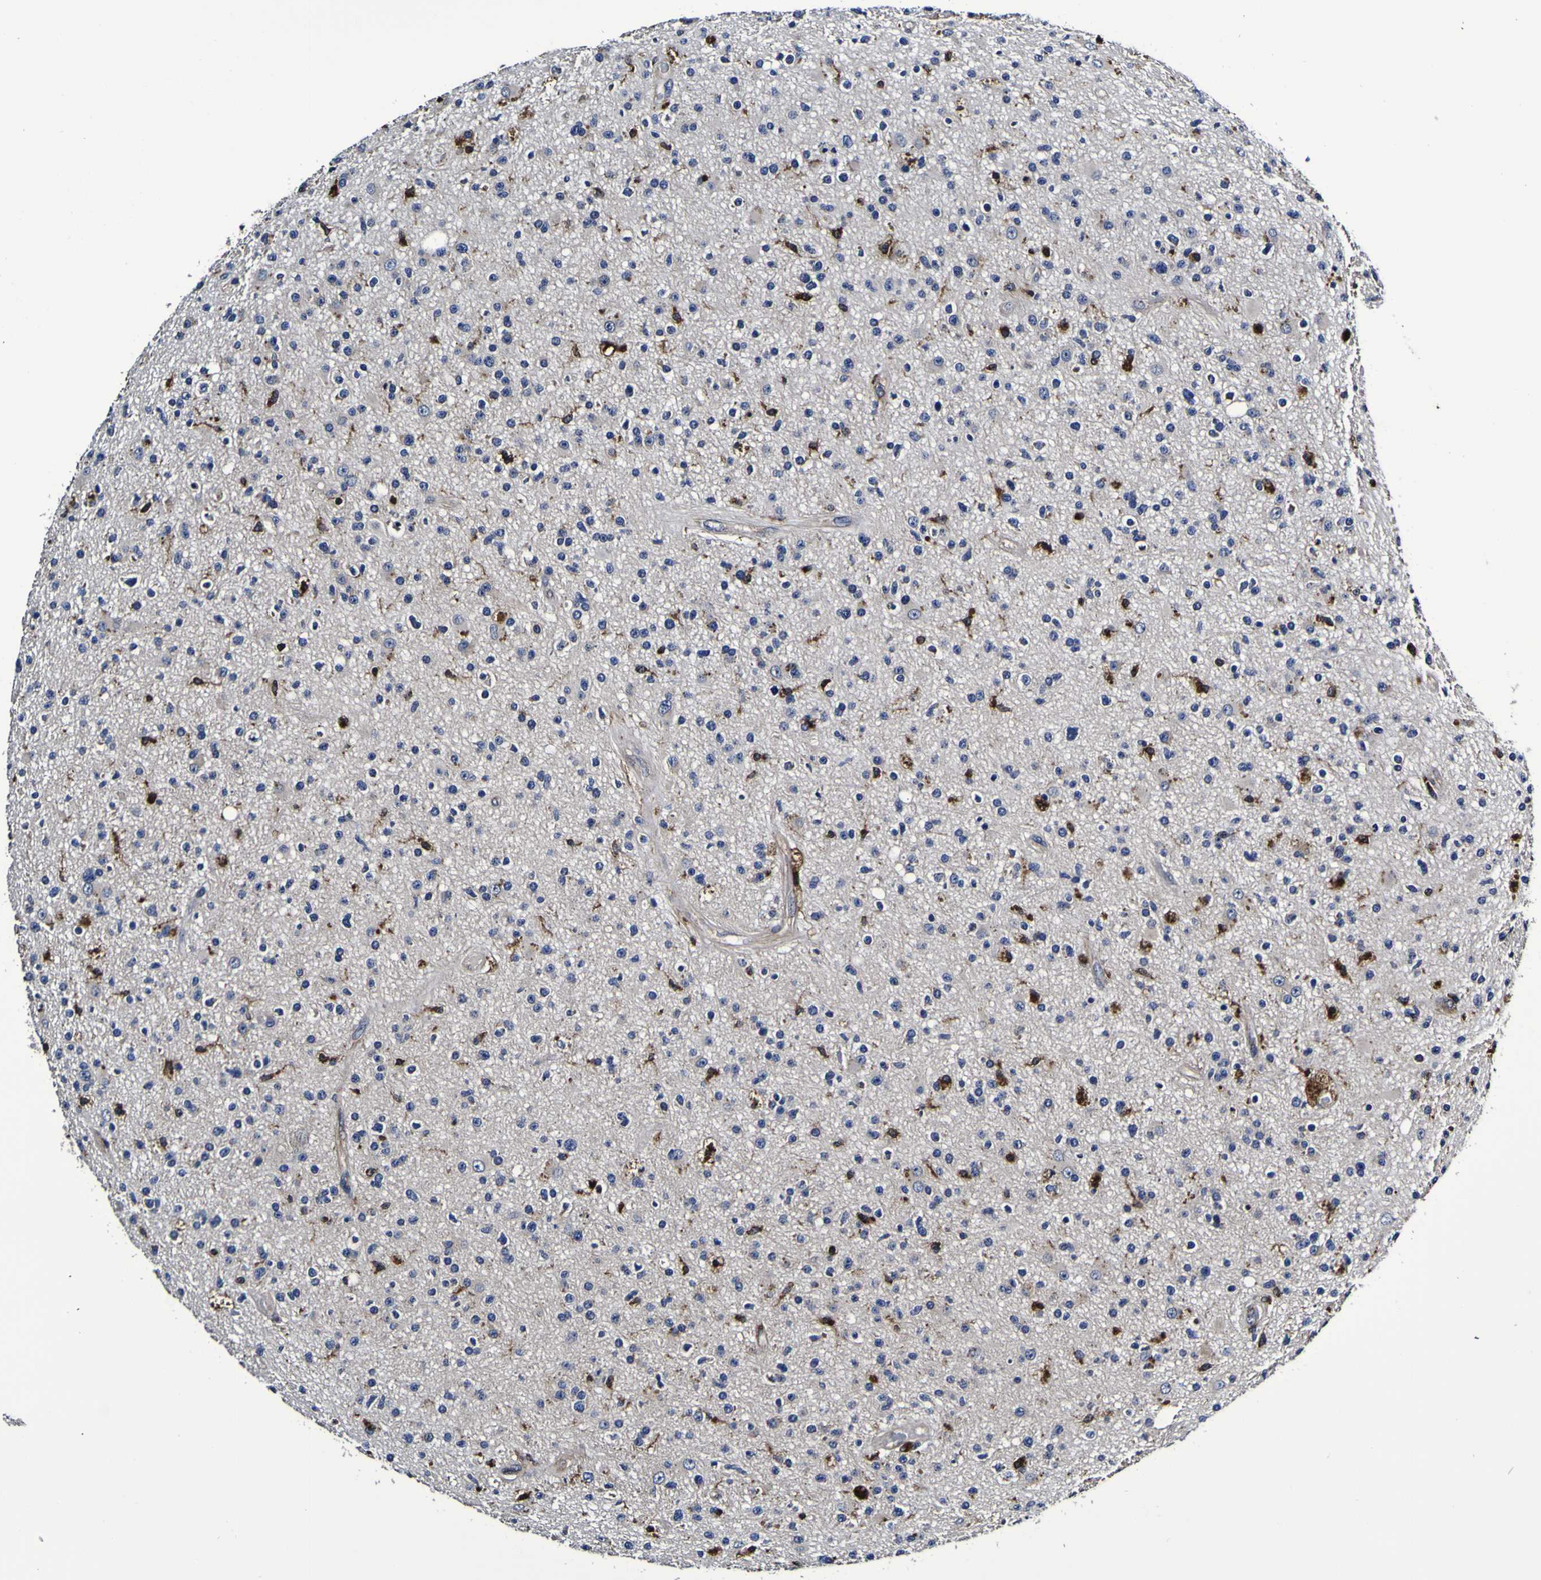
{"staining": {"intensity": "negative", "quantity": "none", "location": "none"}, "tissue": "glioma", "cell_type": "Tumor cells", "image_type": "cancer", "snomed": [{"axis": "morphology", "description": "Glioma, malignant, High grade"}, {"axis": "topography", "description": "Brain"}], "caption": "This is an IHC image of glioma. There is no expression in tumor cells.", "gene": "GPX1", "patient": {"sex": "male", "age": 33}}